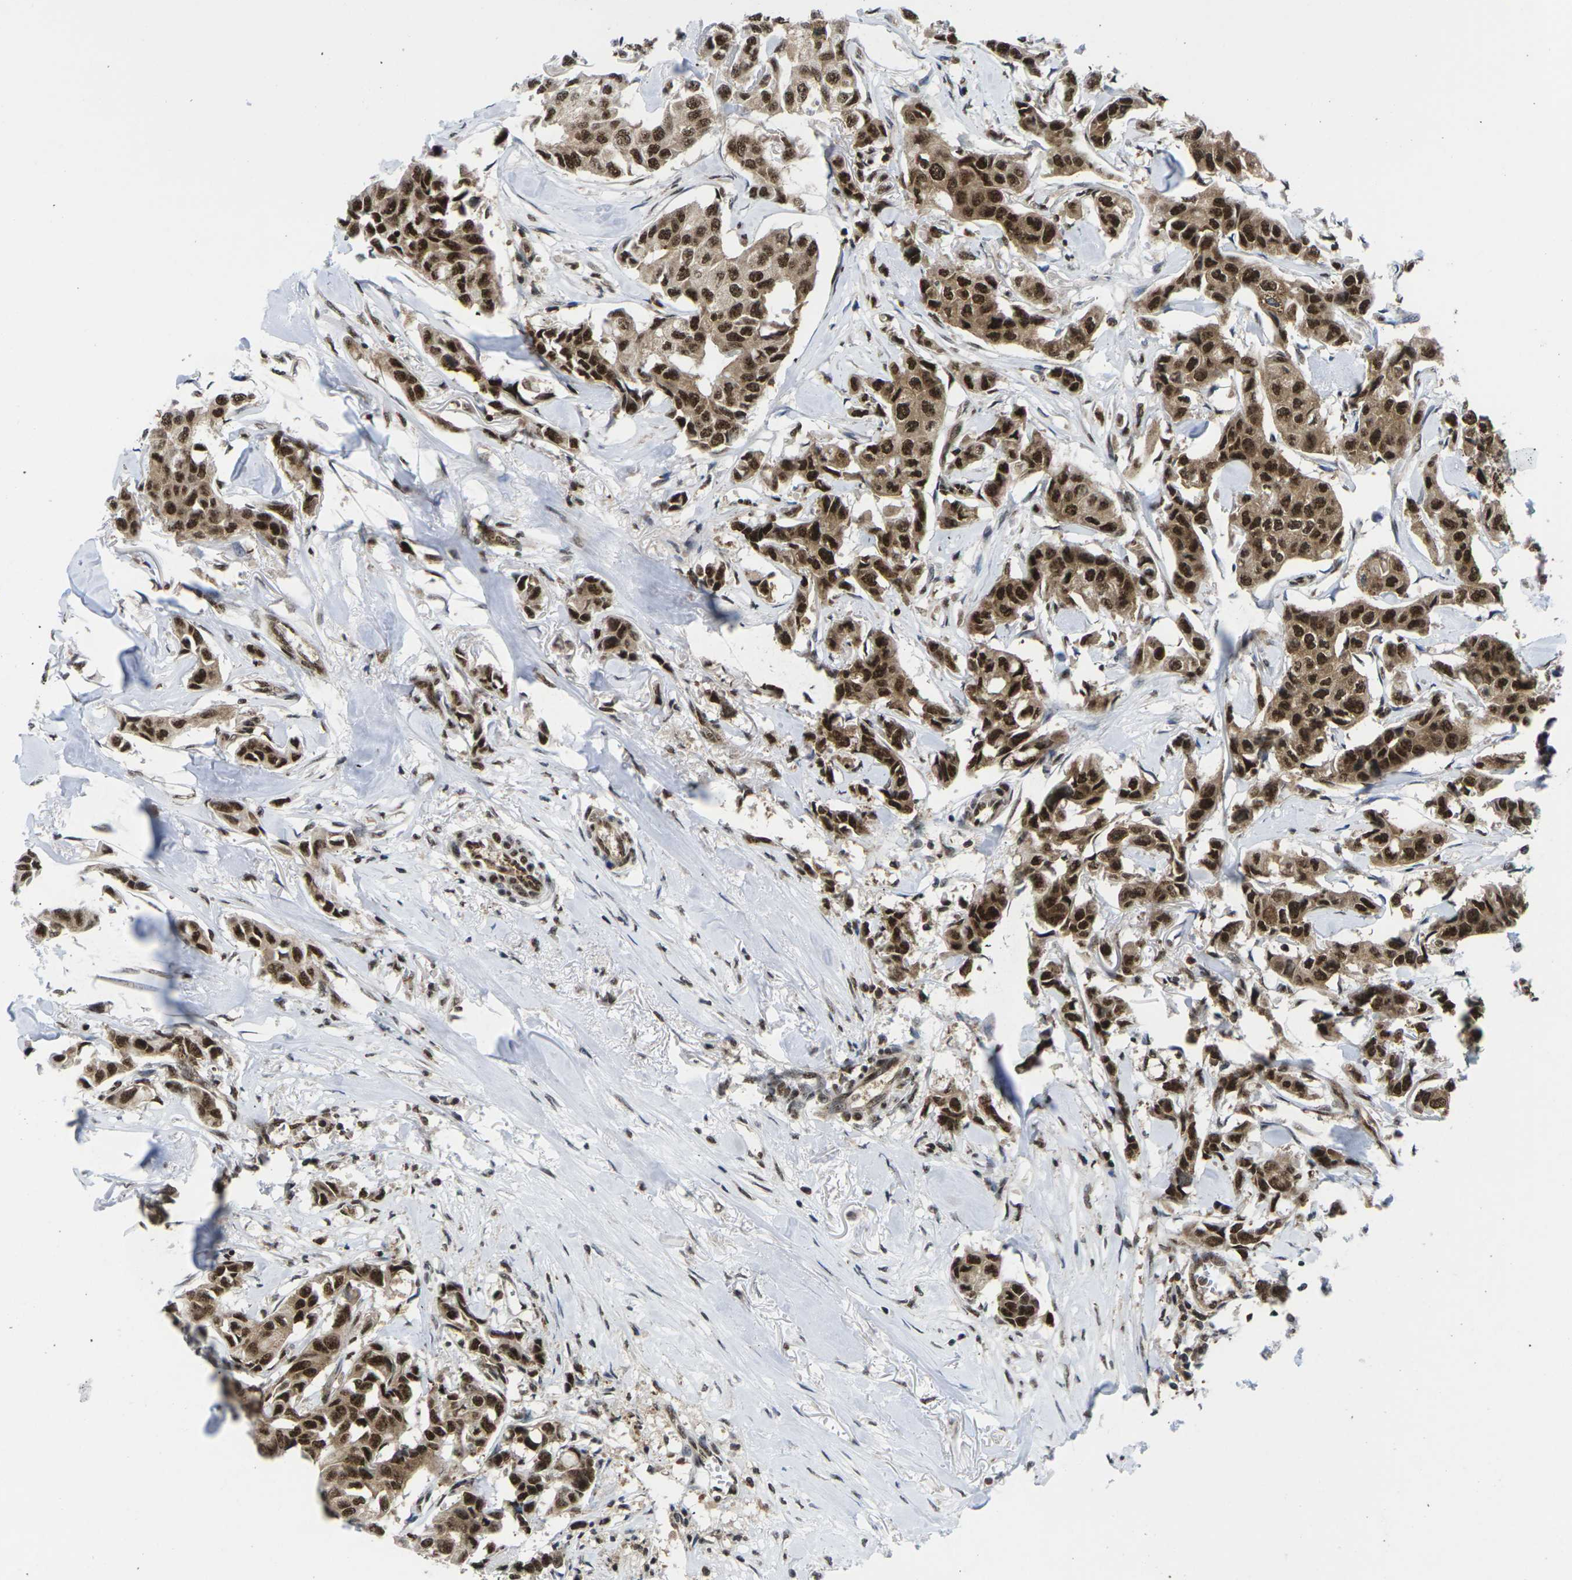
{"staining": {"intensity": "strong", "quantity": ">75%", "location": "cytoplasmic/membranous,nuclear"}, "tissue": "breast cancer", "cell_type": "Tumor cells", "image_type": "cancer", "snomed": [{"axis": "morphology", "description": "Duct carcinoma"}, {"axis": "topography", "description": "Breast"}], "caption": "Breast cancer stained with a brown dye displays strong cytoplasmic/membranous and nuclear positive positivity in approximately >75% of tumor cells.", "gene": "MAGOH", "patient": {"sex": "female", "age": 80}}